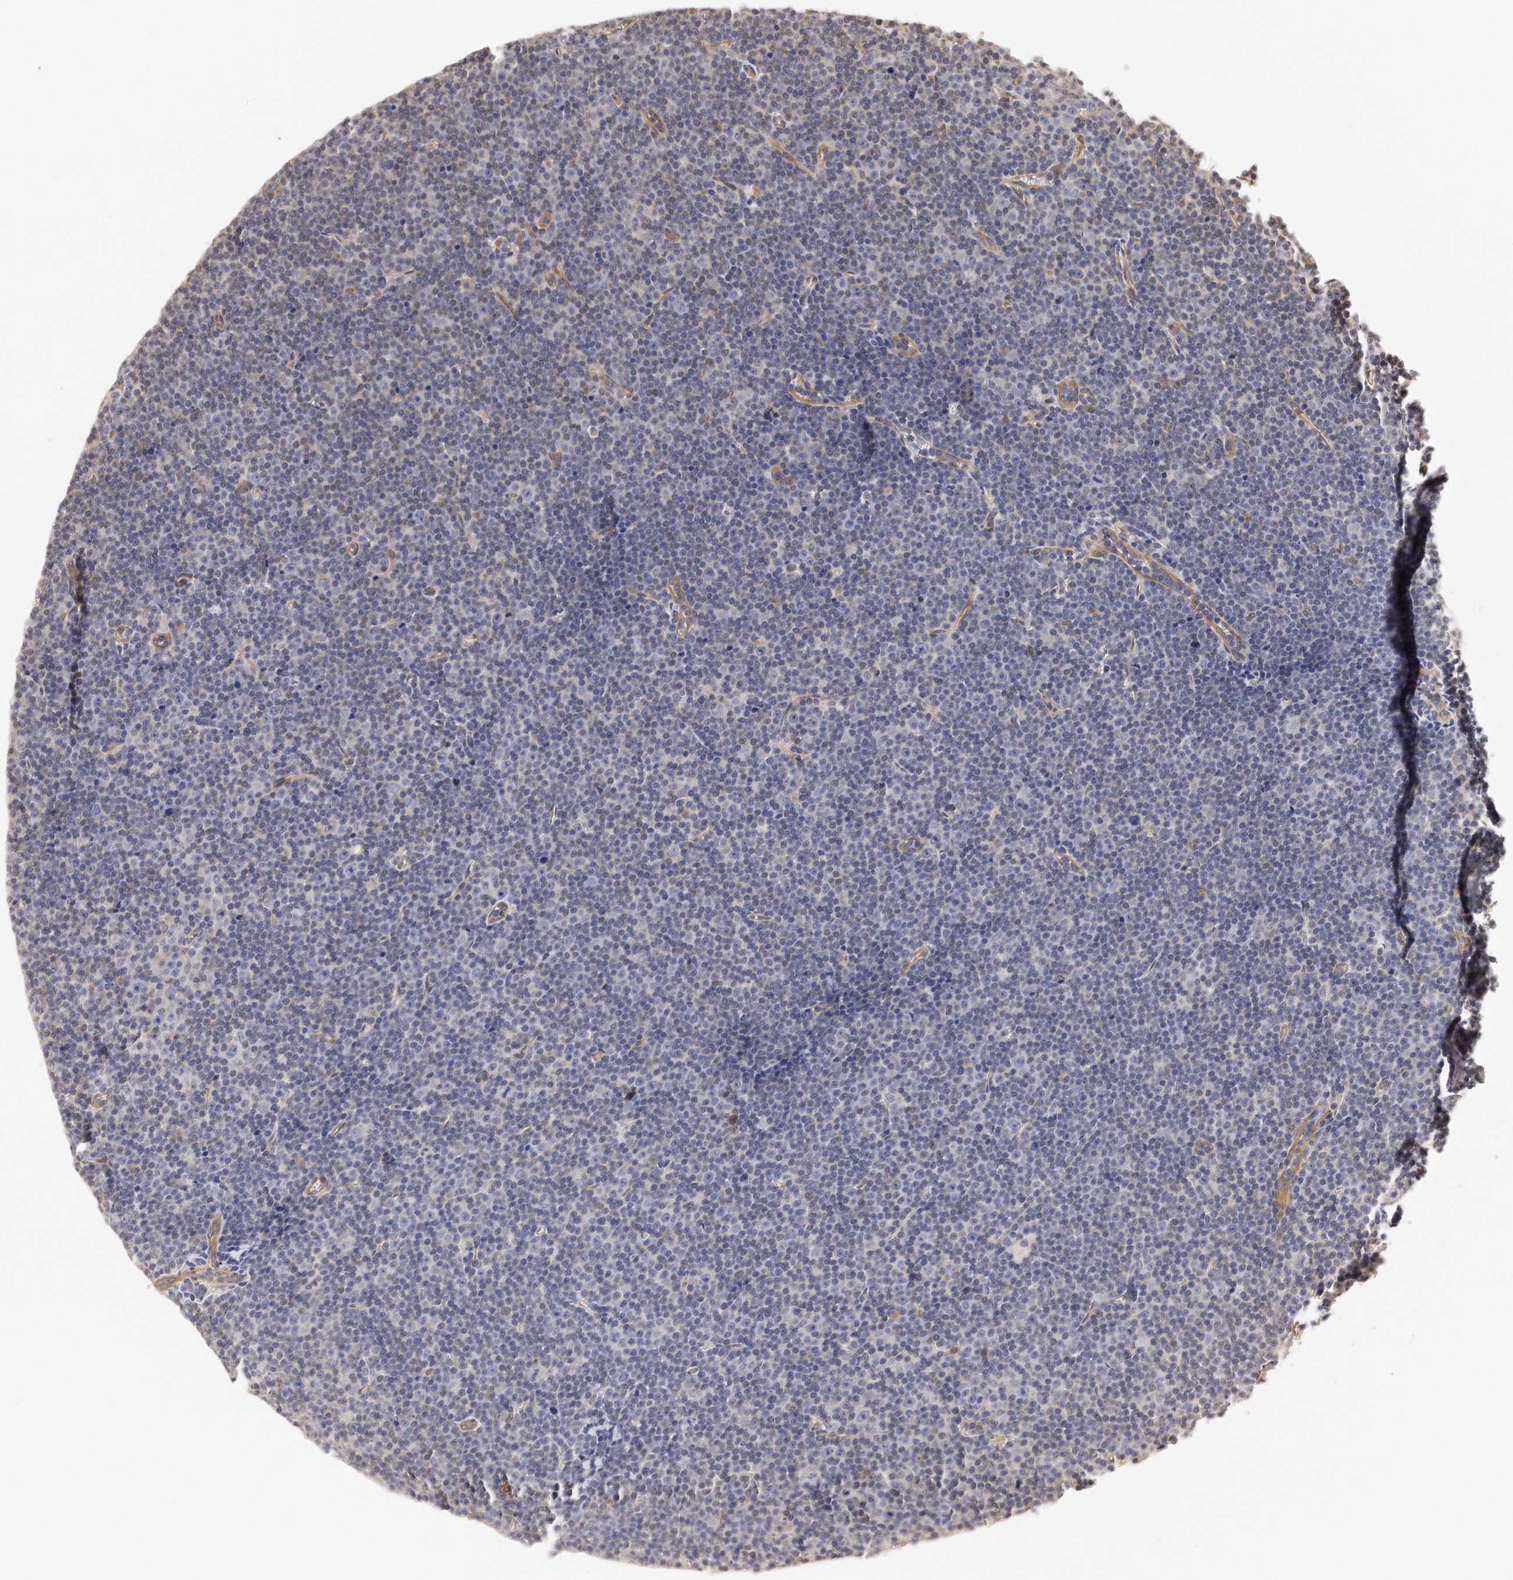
{"staining": {"intensity": "negative", "quantity": "none", "location": "none"}, "tissue": "lymphoma", "cell_type": "Tumor cells", "image_type": "cancer", "snomed": [{"axis": "morphology", "description": "Malignant lymphoma, non-Hodgkin's type, Low grade"}, {"axis": "topography", "description": "Lymph node"}], "caption": "Protein analysis of malignant lymphoma, non-Hodgkin's type (low-grade) exhibits no significant staining in tumor cells. The staining was performed using DAB (3,3'-diaminobenzidine) to visualize the protein expression in brown, while the nuclei were stained in blue with hematoxylin (Magnification: 20x).", "gene": "CHST7", "patient": {"sex": "female", "age": 67}}